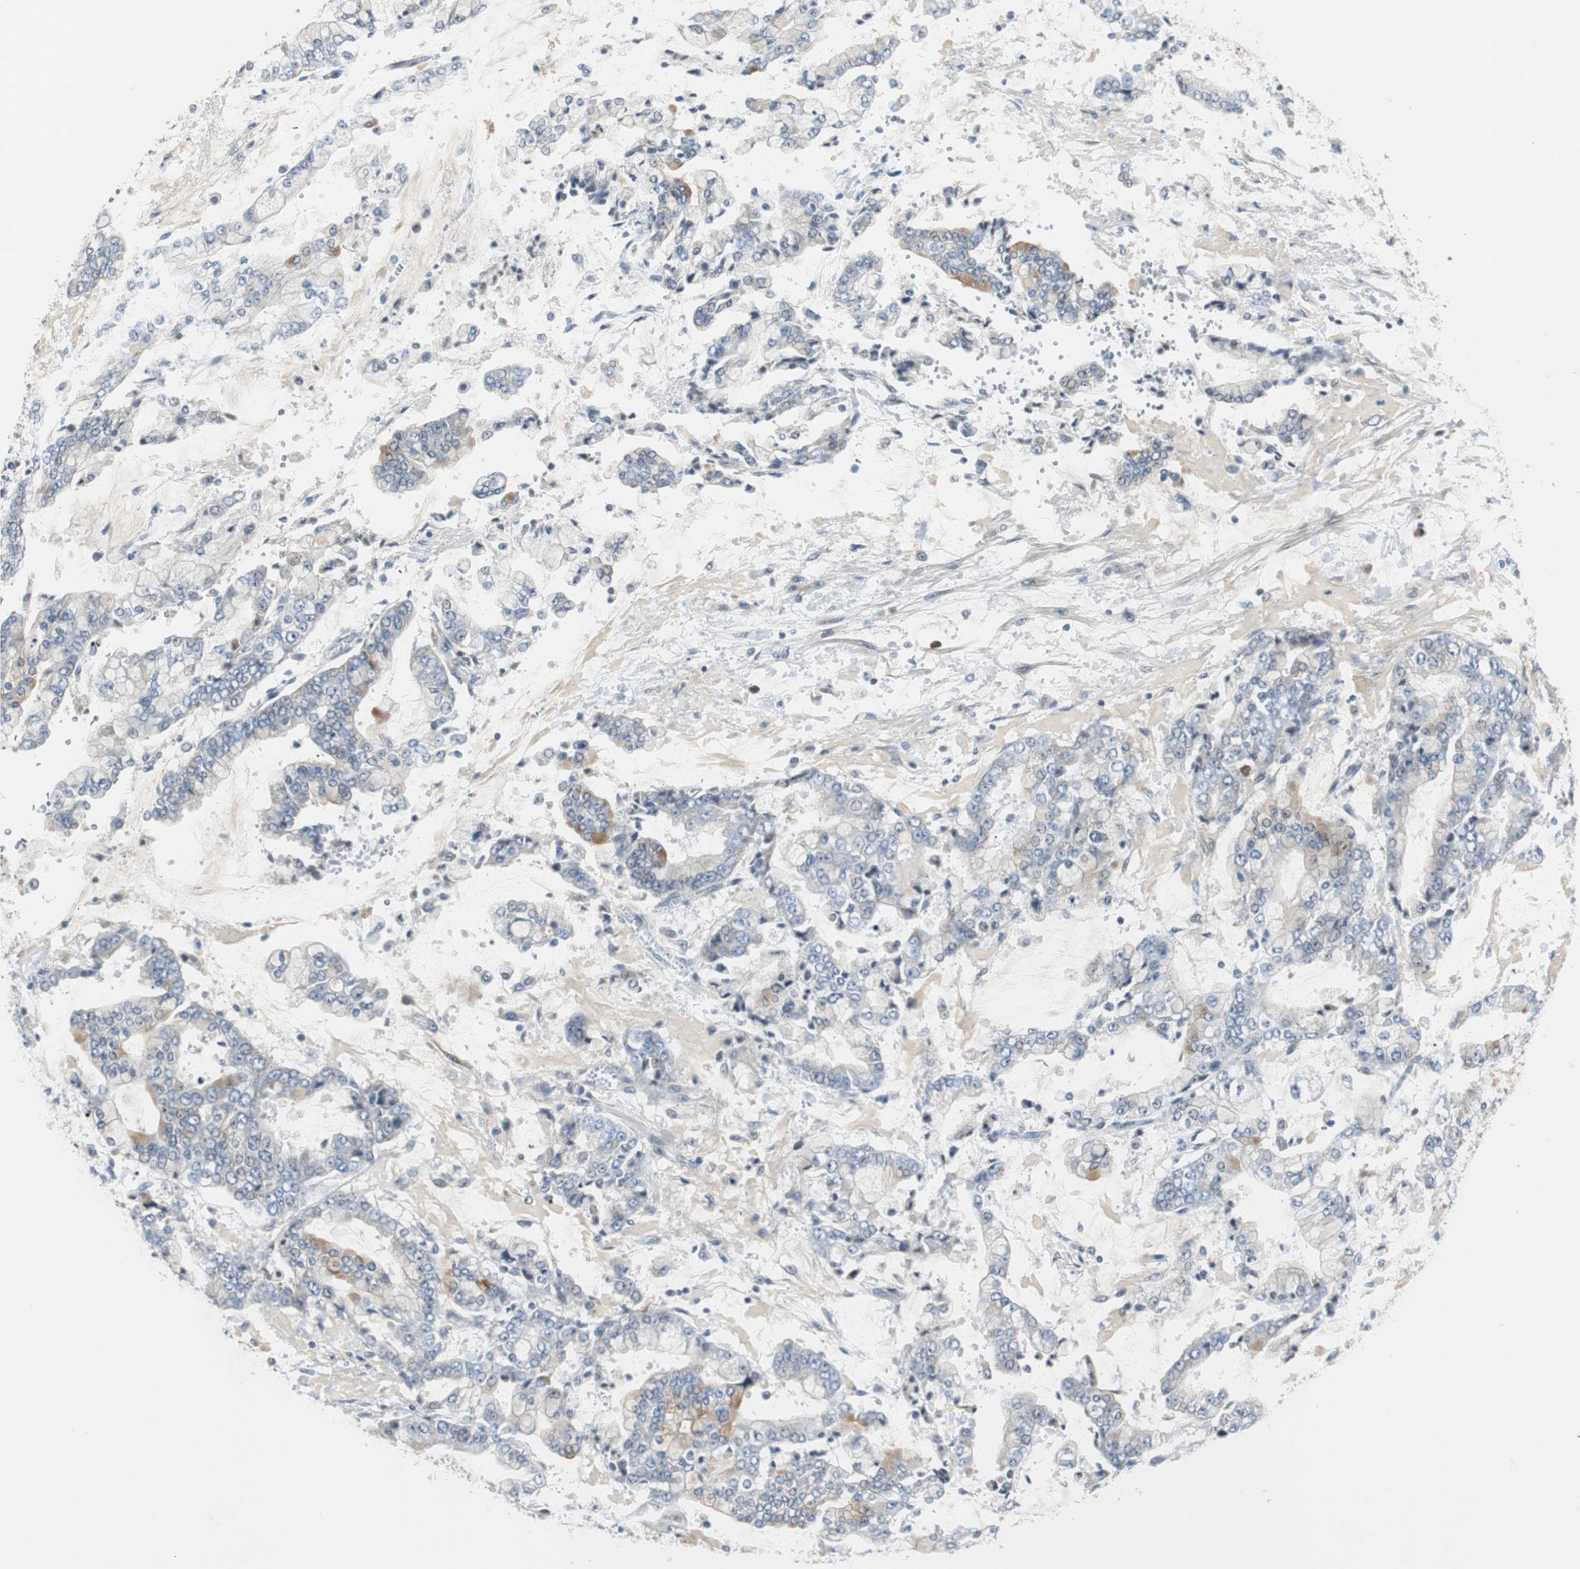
{"staining": {"intensity": "moderate", "quantity": "<25%", "location": "cytoplasmic/membranous"}, "tissue": "stomach cancer", "cell_type": "Tumor cells", "image_type": "cancer", "snomed": [{"axis": "morphology", "description": "Adenocarcinoma, NOS"}, {"axis": "topography", "description": "Stomach"}], "caption": "Protein expression analysis of stomach cancer (adenocarcinoma) shows moderate cytoplasmic/membranous positivity in approximately <25% of tumor cells.", "gene": "MYT1", "patient": {"sex": "male", "age": 76}}